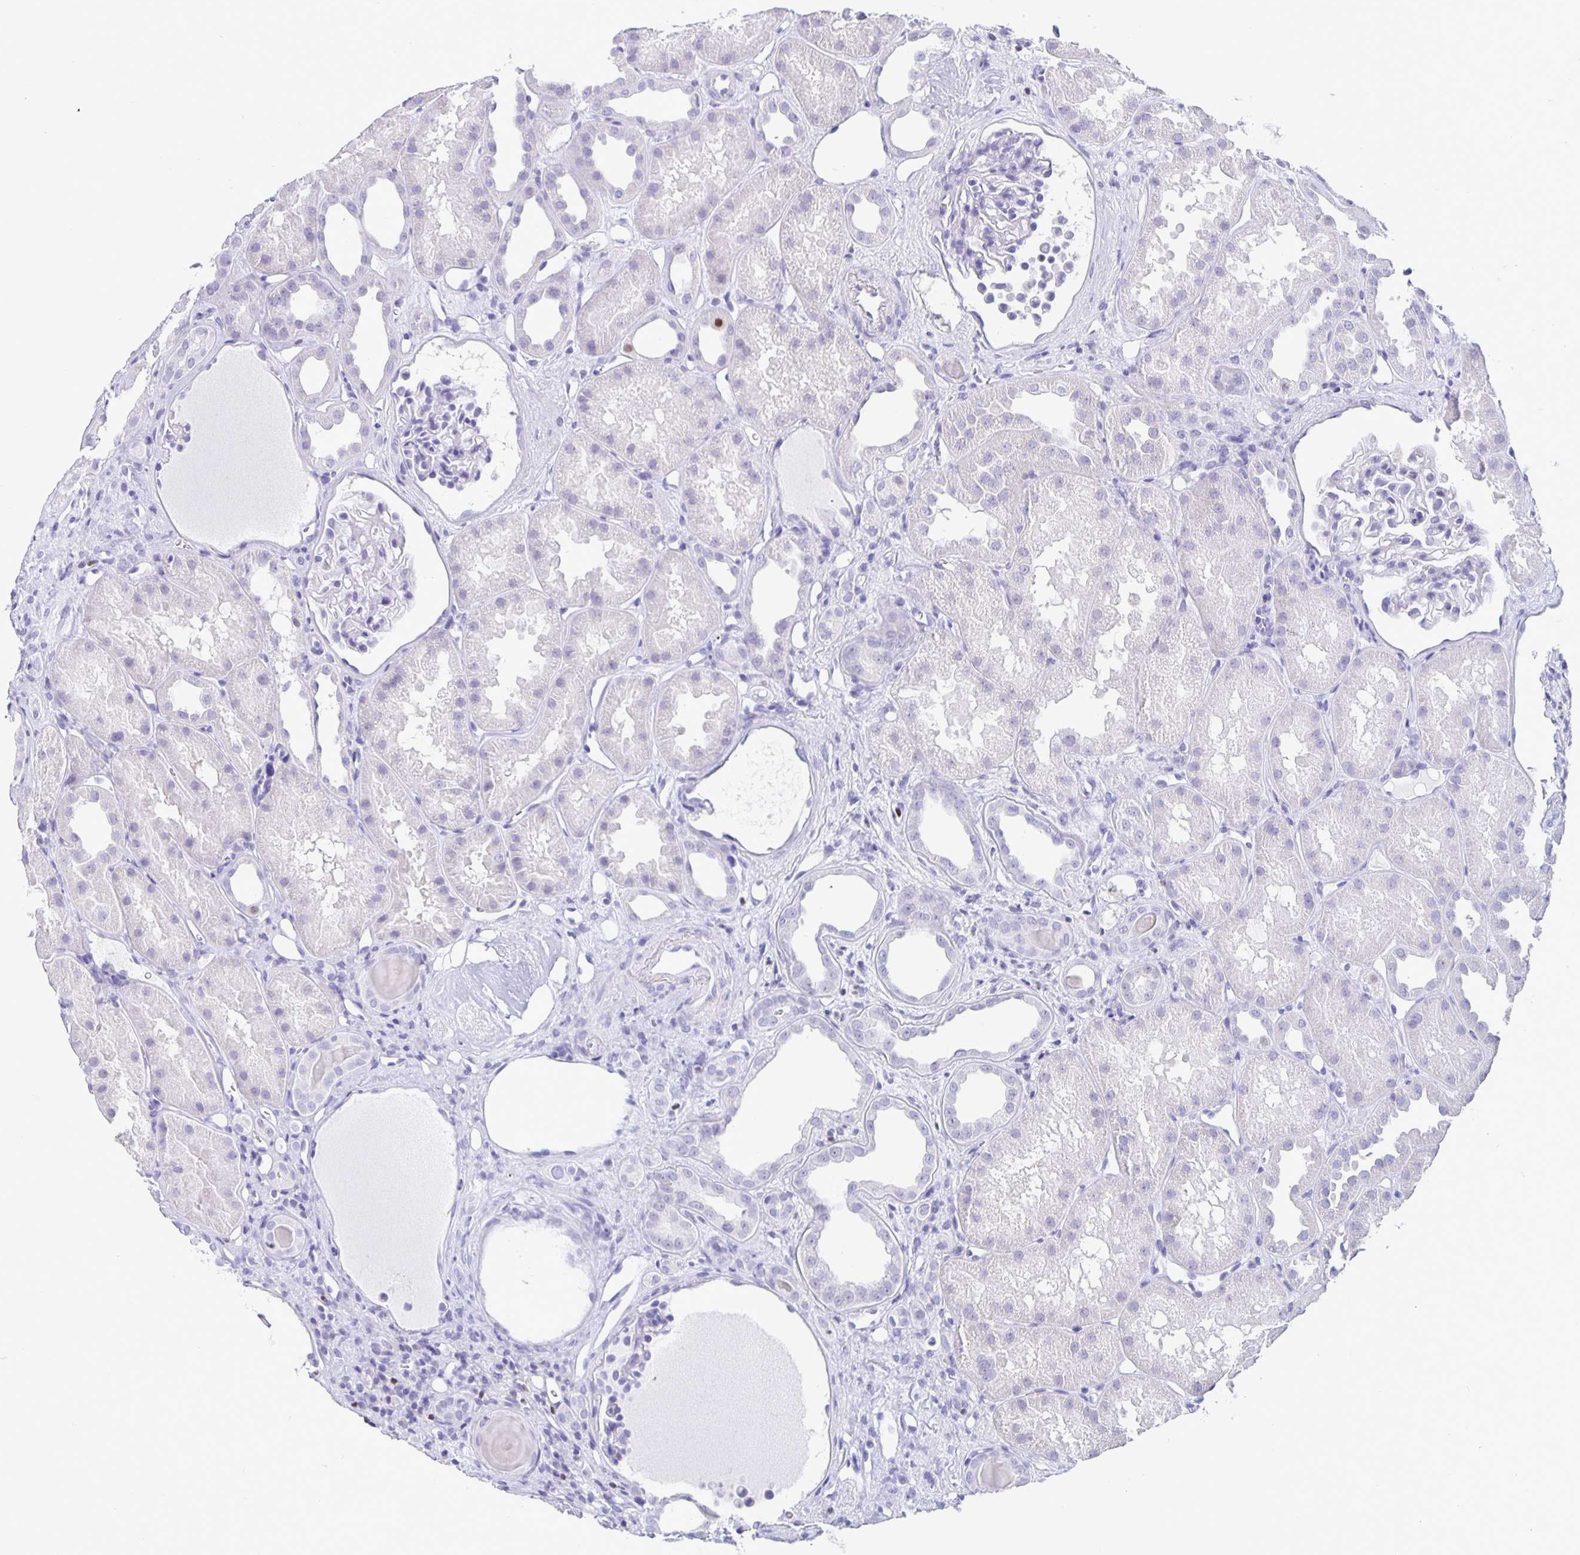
{"staining": {"intensity": "negative", "quantity": "none", "location": "none"}, "tissue": "kidney", "cell_type": "Cells in glomeruli", "image_type": "normal", "snomed": [{"axis": "morphology", "description": "Normal tissue, NOS"}, {"axis": "topography", "description": "Kidney"}], "caption": "This is a micrograph of immunohistochemistry staining of benign kidney, which shows no expression in cells in glomeruli.", "gene": "SATB2", "patient": {"sex": "male", "age": 61}}